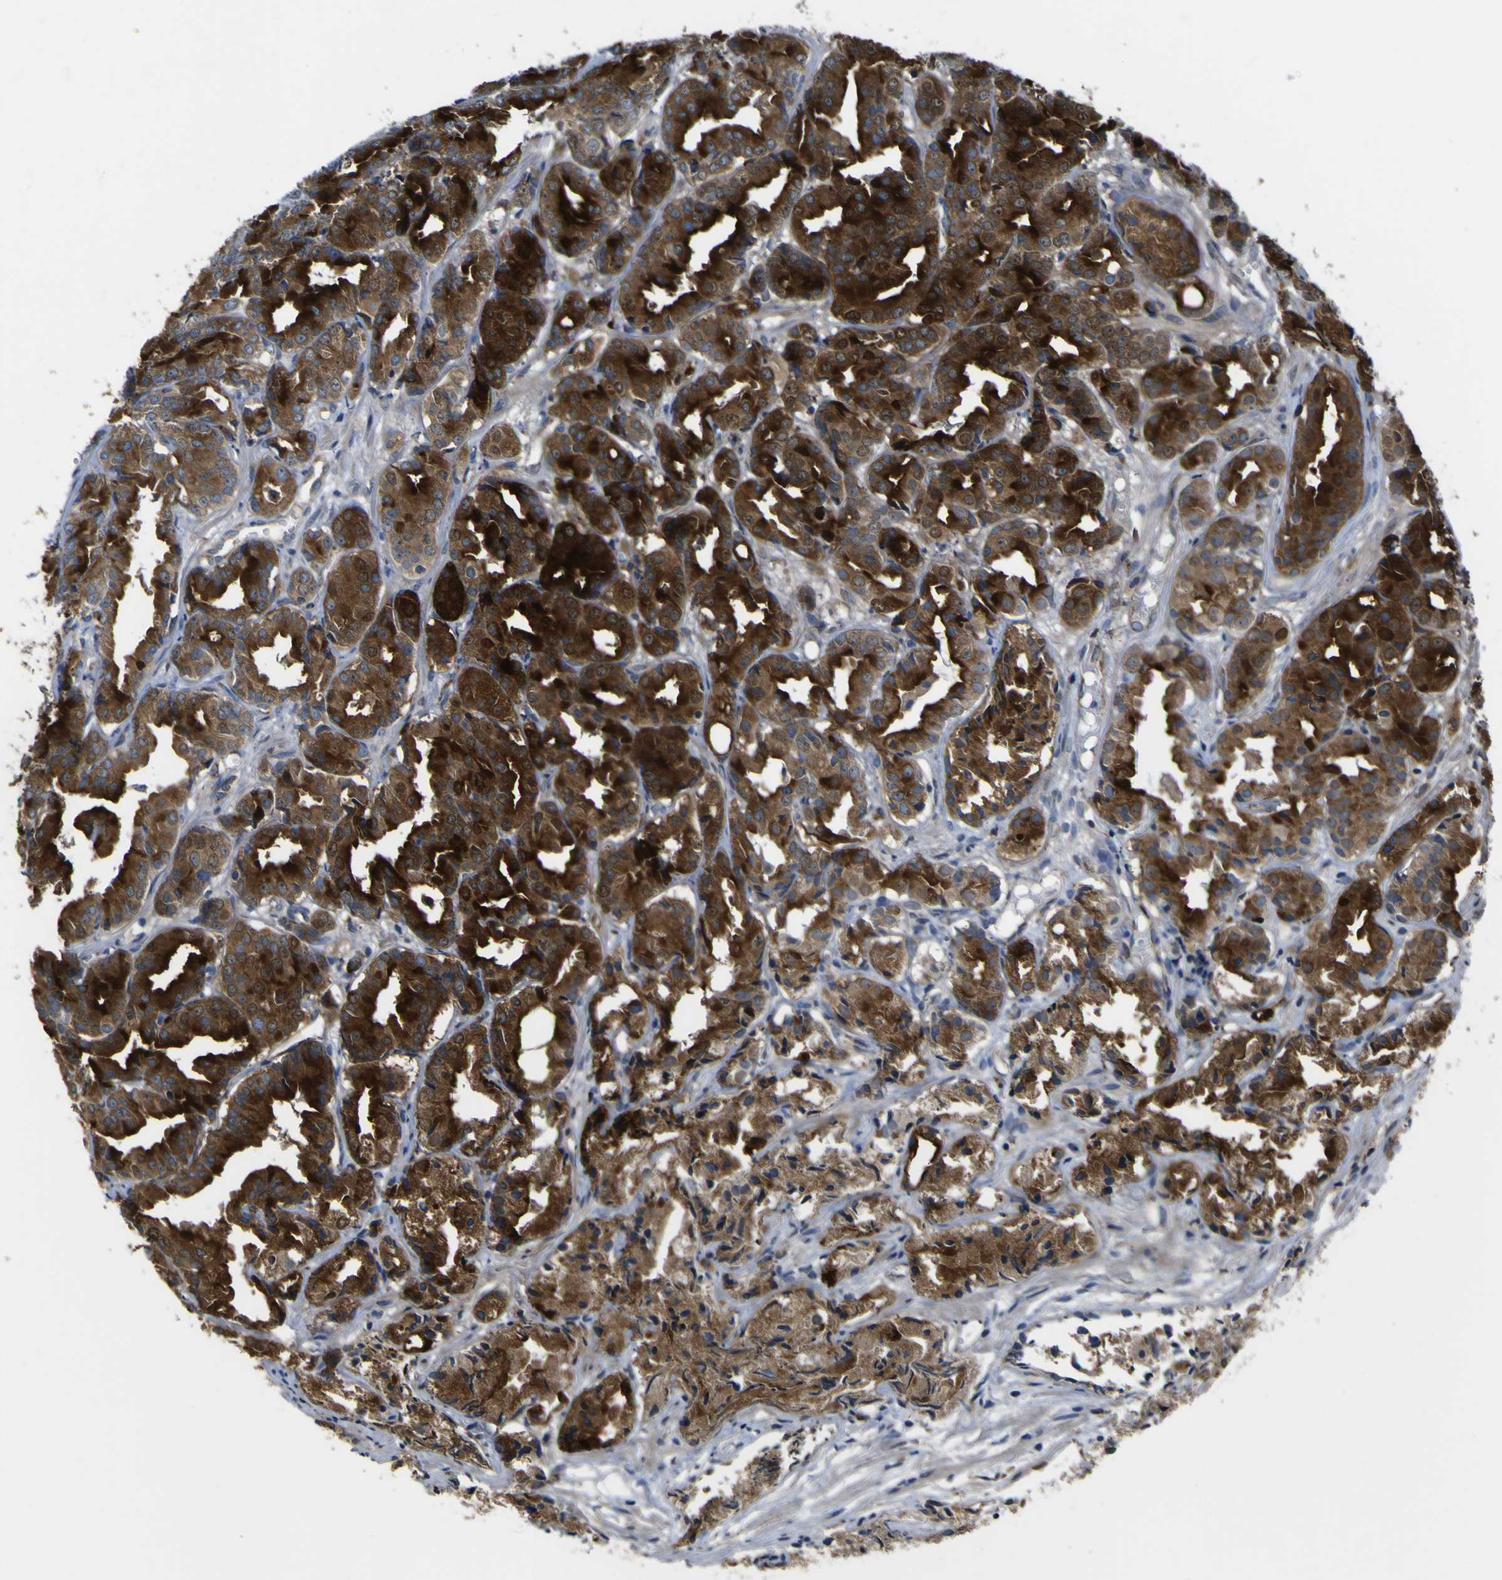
{"staining": {"intensity": "strong", "quantity": ">75%", "location": "cytoplasmic/membranous"}, "tissue": "prostate cancer", "cell_type": "Tumor cells", "image_type": "cancer", "snomed": [{"axis": "morphology", "description": "Adenocarcinoma, Low grade"}, {"axis": "topography", "description": "Prostate"}], "caption": "Prostate cancer (low-grade adenocarcinoma) tissue reveals strong cytoplasmic/membranous staining in approximately >75% of tumor cells, visualized by immunohistochemistry.", "gene": "CST3", "patient": {"sex": "male", "age": 72}}